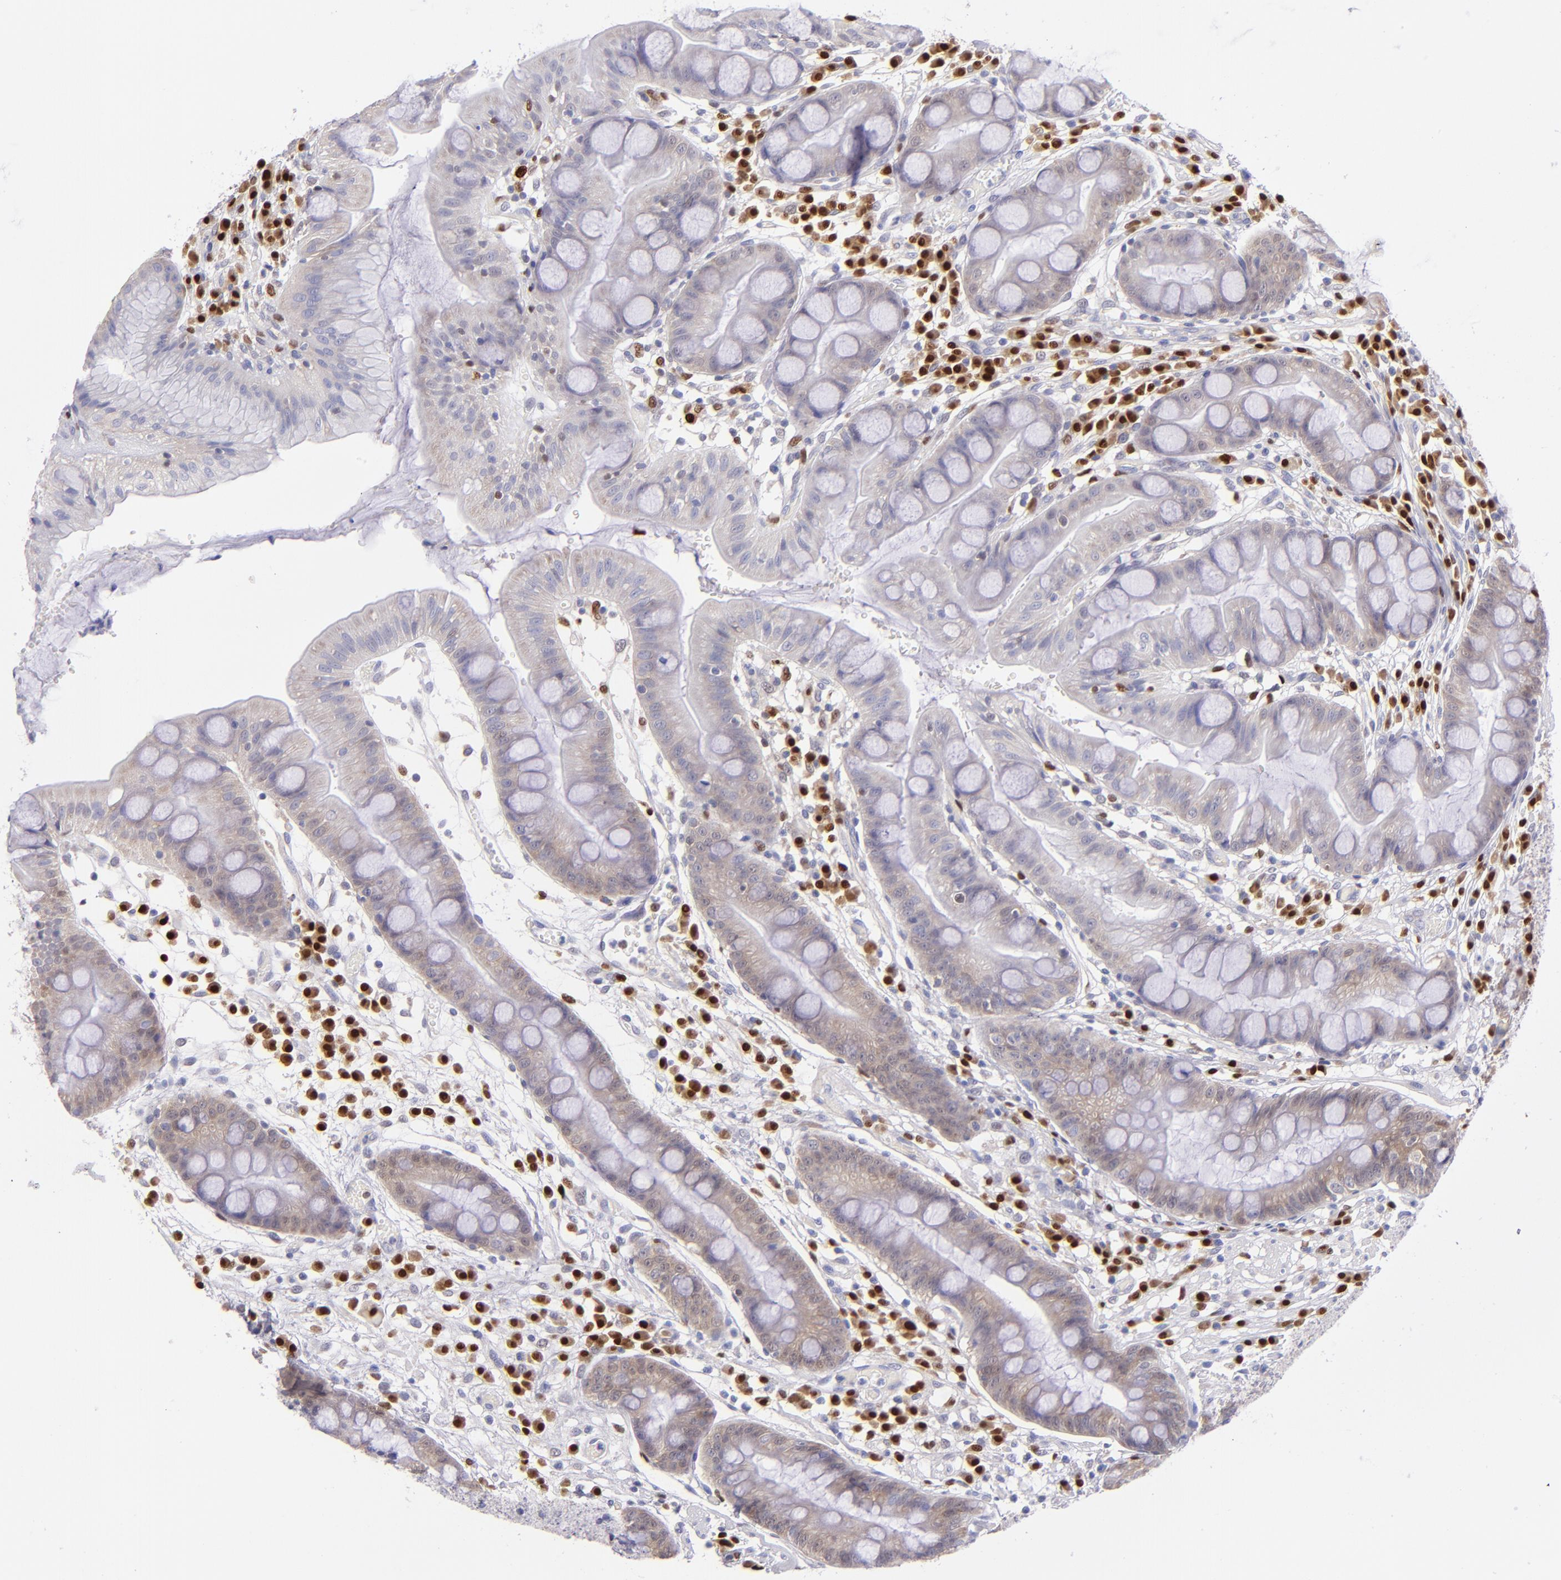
{"staining": {"intensity": "weak", "quantity": "25%-75%", "location": "cytoplasmic/membranous"}, "tissue": "stomach", "cell_type": "Glandular cells", "image_type": "normal", "snomed": [{"axis": "morphology", "description": "Normal tissue, NOS"}, {"axis": "morphology", "description": "Inflammation, NOS"}, {"axis": "topography", "description": "Stomach, lower"}], "caption": "Protein expression analysis of normal stomach shows weak cytoplasmic/membranous positivity in approximately 25%-75% of glandular cells. Using DAB (3,3'-diaminobenzidine) (brown) and hematoxylin (blue) stains, captured at high magnification using brightfield microscopy.", "gene": "IRF8", "patient": {"sex": "male", "age": 59}}